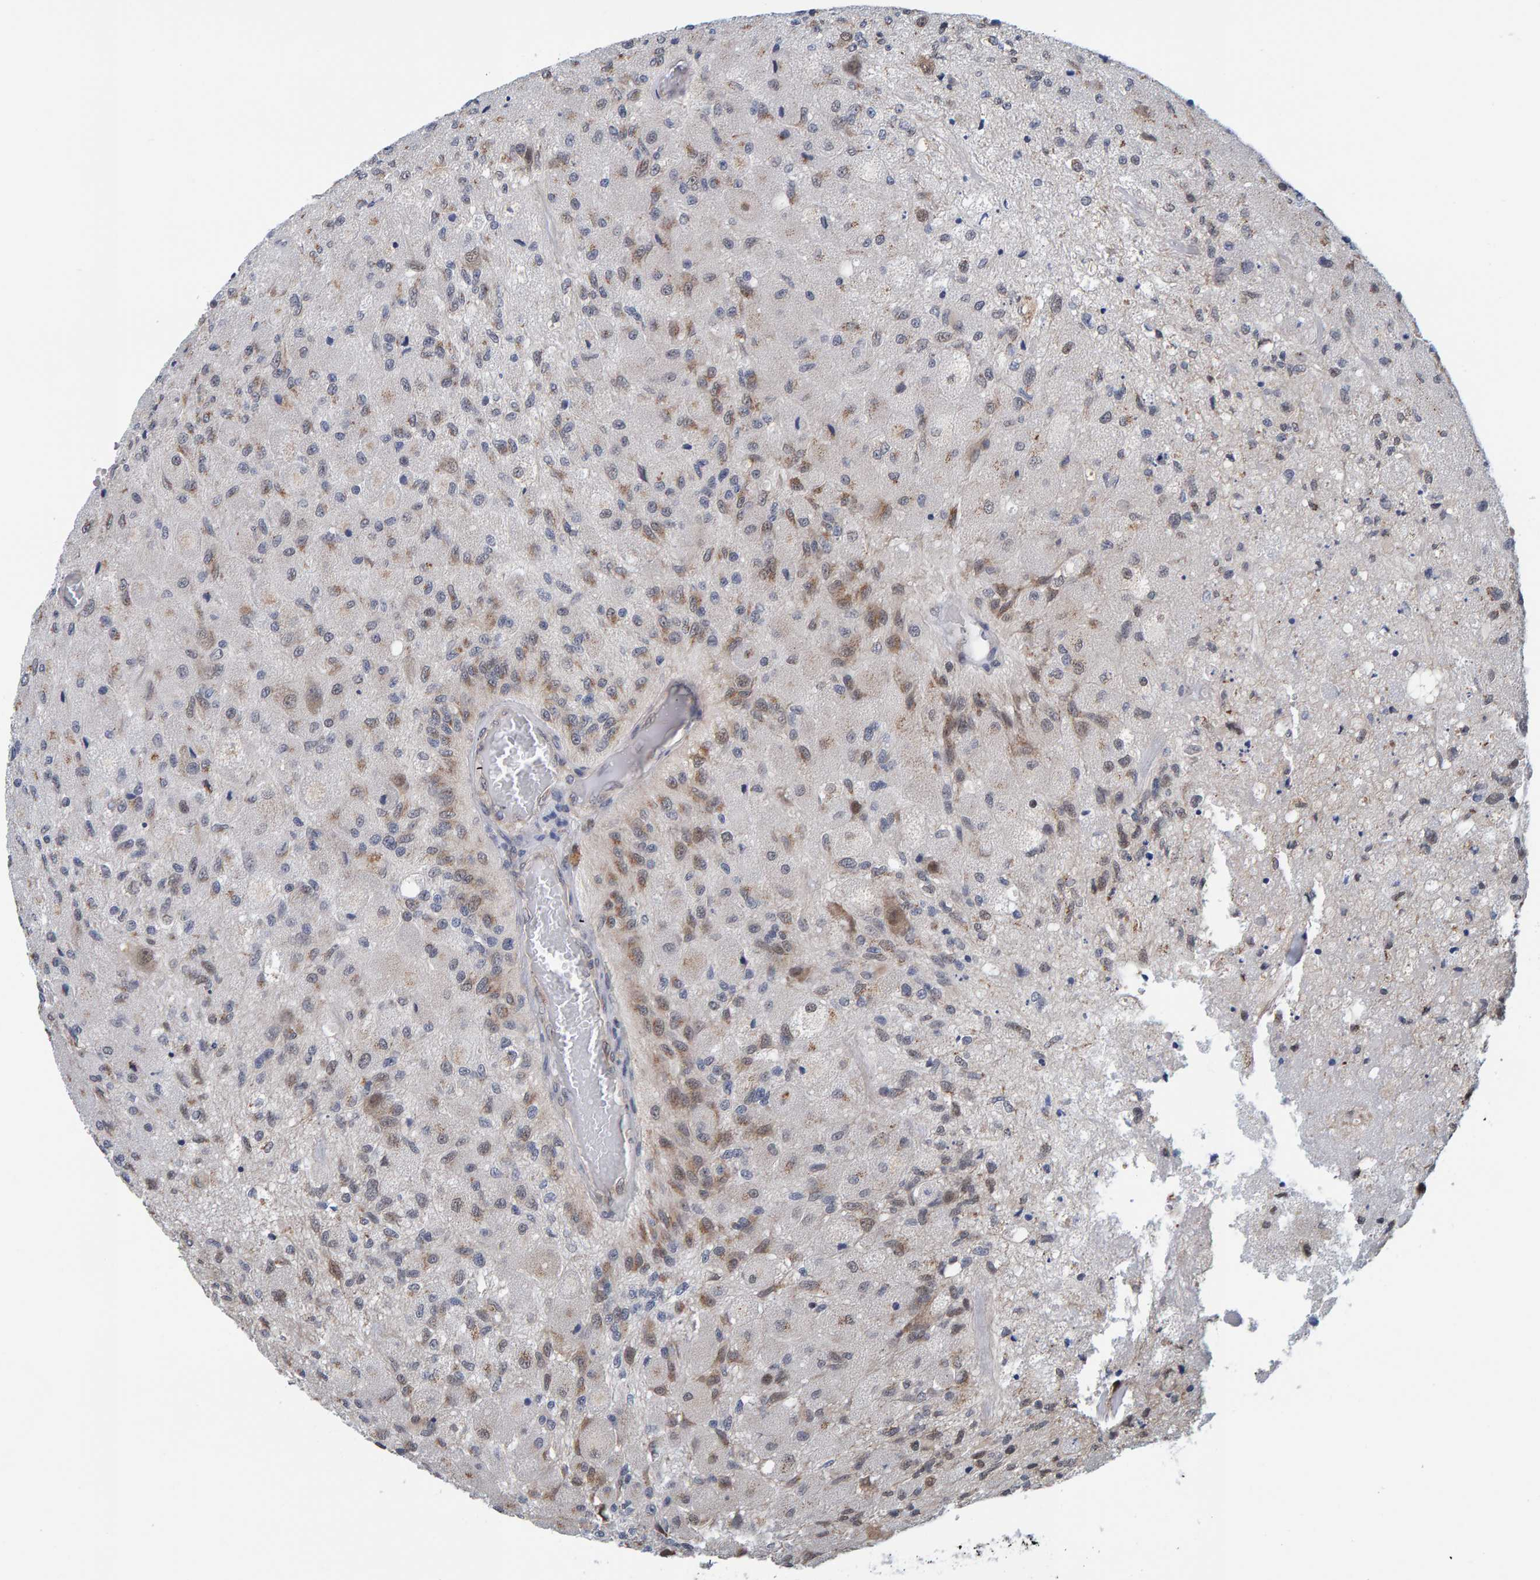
{"staining": {"intensity": "moderate", "quantity": "25%-75%", "location": "cytoplasmic/membranous"}, "tissue": "glioma", "cell_type": "Tumor cells", "image_type": "cancer", "snomed": [{"axis": "morphology", "description": "Normal tissue, NOS"}, {"axis": "morphology", "description": "Glioma, malignant, High grade"}, {"axis": "topography", "description": "Cerebral cortex"}], "caption": "The image demonstrates staining of glioma, revealing moderate cytoplasmic/membranous protein expression (brown color) within tumor cells. The protein is stained brown, and the nuclei are stained in blue (DAB IHC with brightfield microscopy, high magnification).", "gene": "SCRN2", "patient": {"sex": "male", "age": 77}}